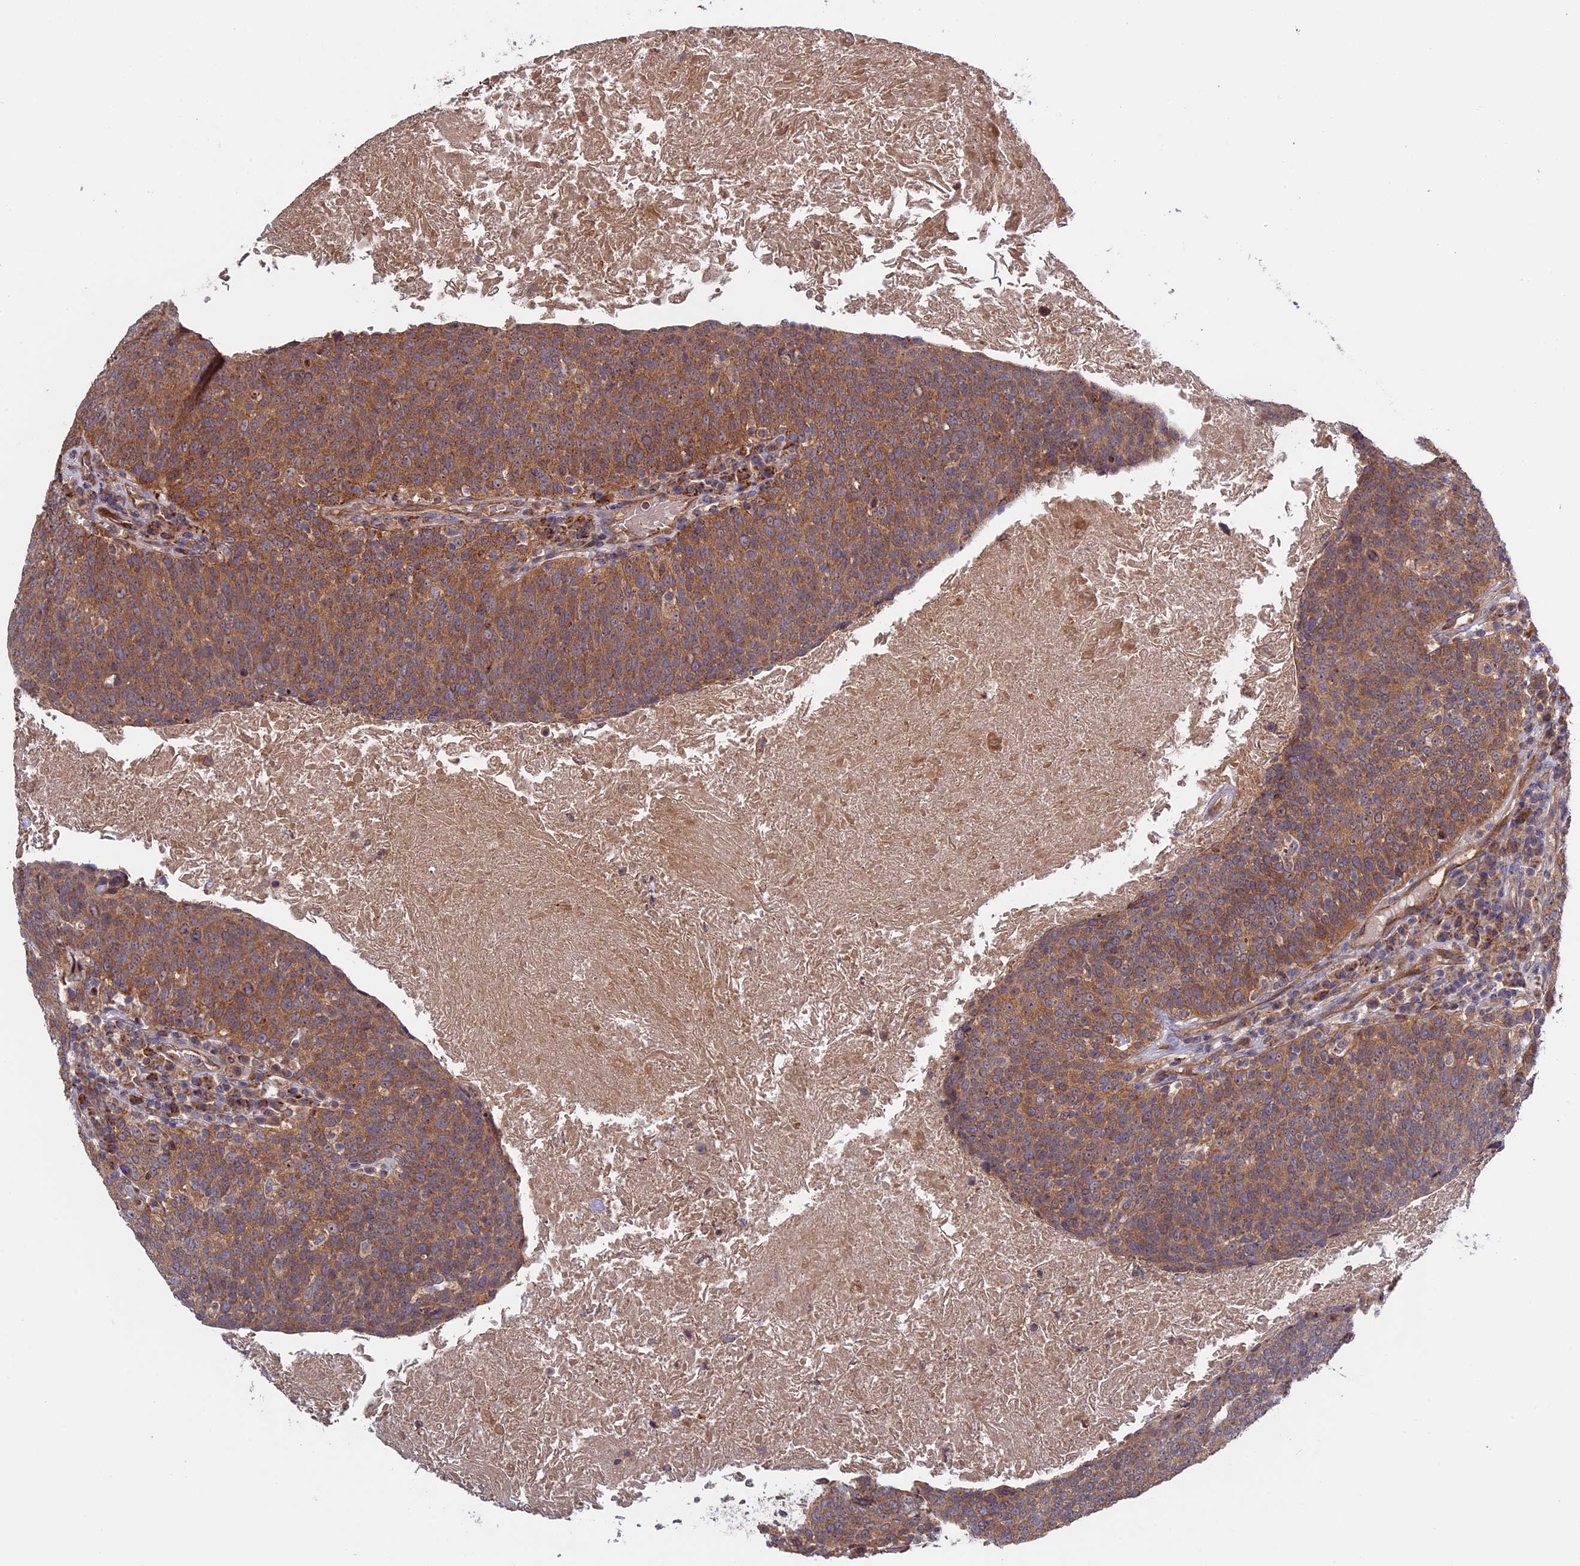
{"staining": {"intensity": "moderate", "quantity": ">75%", "location": "cytoplasmic/membranous"}, "tissue": "head and neck cancer", "cell_type": "Tumor cells", "image_type": "cancer", "snomed": [{"axis": "morphology", "description": "Squamous cell carcinoma, NOS"}, {"axis": "morphology", "description": "Squamous cell carcinoma, metastatic, NOS"}, {"axis": "topography", "description": "Lymph node"}, {"axis": "topography", "description": "Head-Neck"}], "caption": "Immunohistochemical staining of human head and neck cancer (squamous cell carcinoma) reveals medium levels of moderate cytoplasmic/membranous protein staining in approximately >75% of tumor cells.", "gene": "FERMT1", "patient": {"sex": "male", "age": 62}}